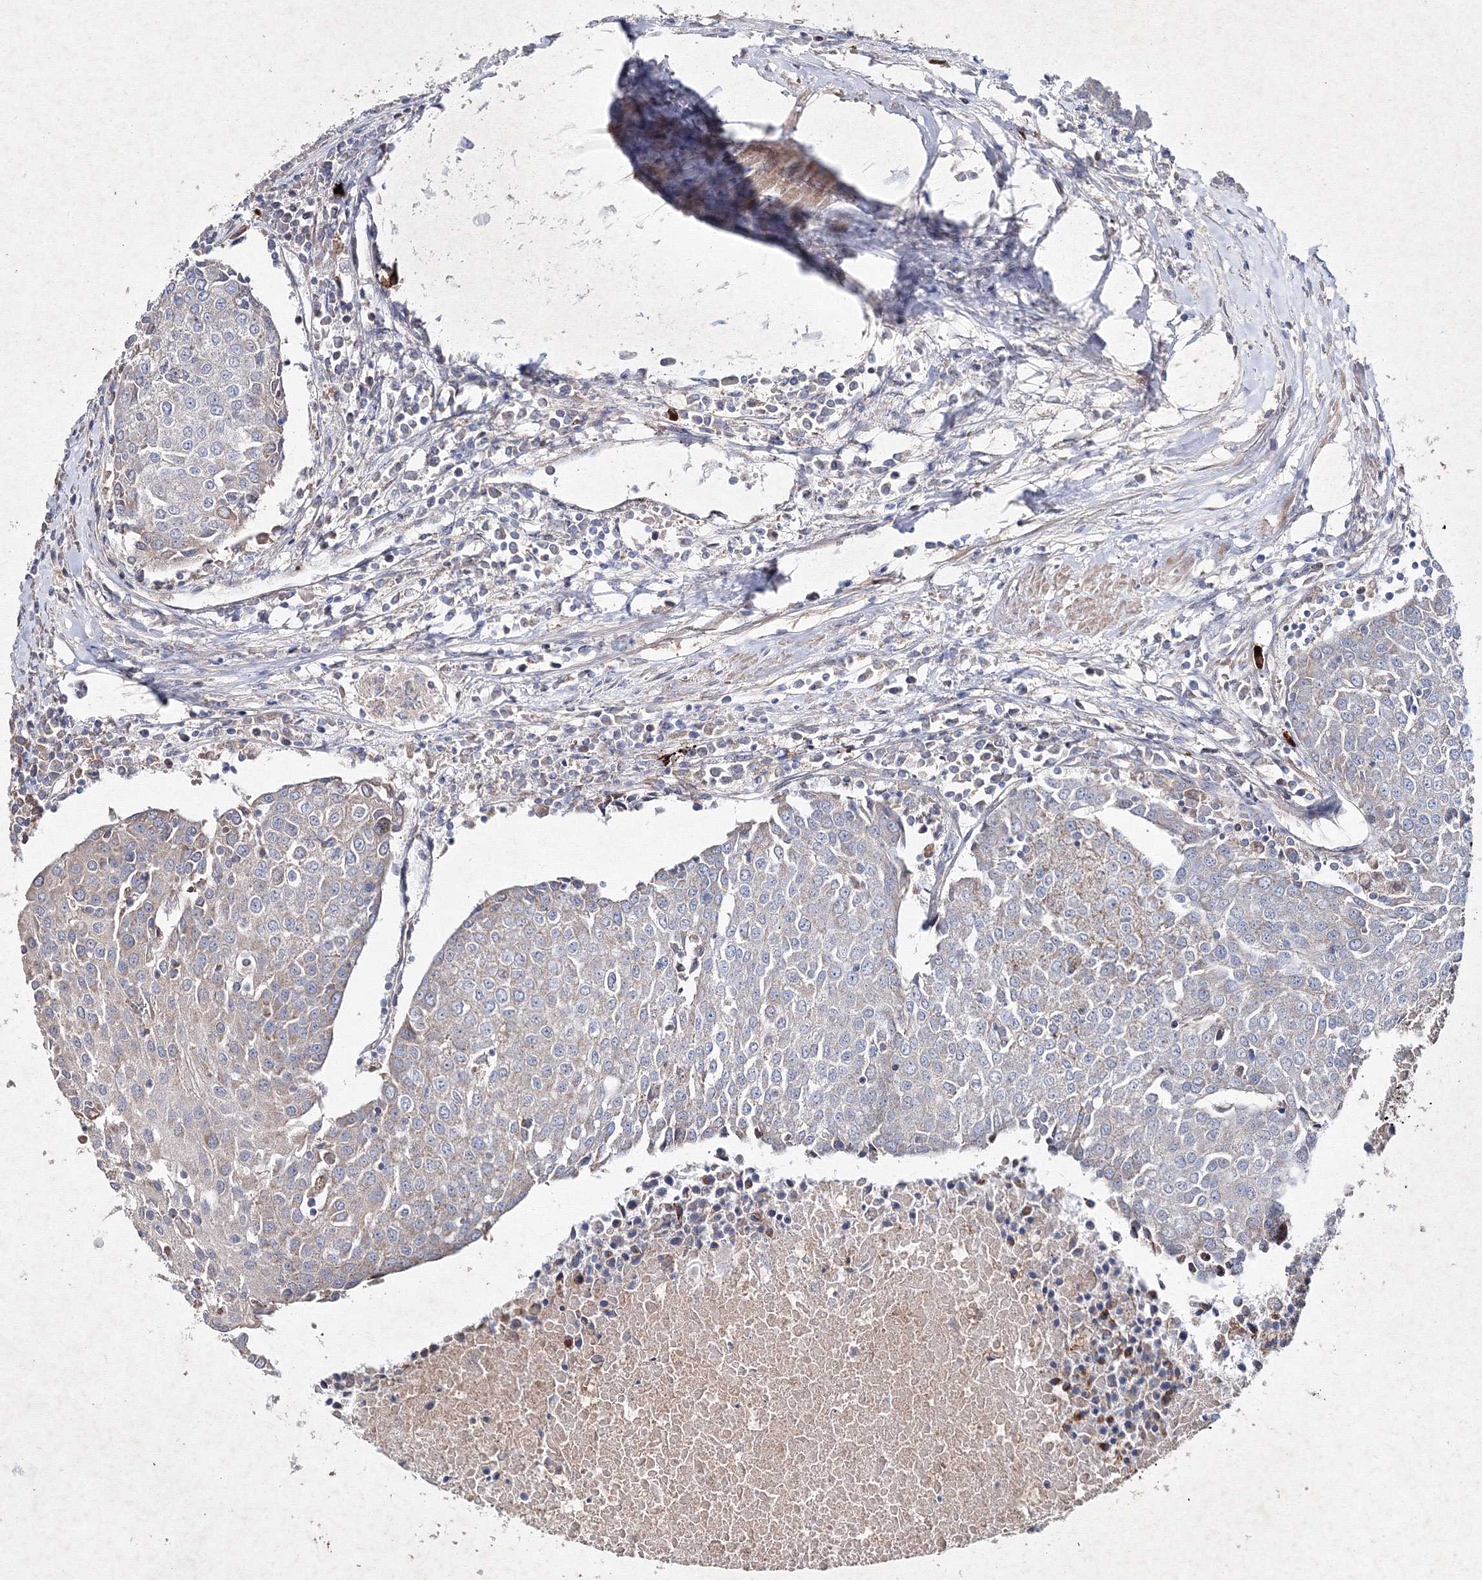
{"staining": {"intensity": "weak", "quantity": "<25%", "location": "cytoplasmic/membranous"}, "tissue": "urothelial cancer", "cell_type": "Tumor cells", "image_type": "cancer", "snomed": [{"axis": "morphology", "description": "Urothelial carcinoma, High grade"}, {"axis": "topography", "description": "Urinary bladder"}], "caption": "DAB immunohistochemical staining of human urothelial carcinoma (high-grade) exhibits no significant expression in tumor cells. (Stains: DAB immunohistochemistry with hematoxylin counter stain, Microscopy: brightfield microscopy at high magnification).", "gene": "GFM1", "patient": {"sex": "female", "age": 85}}